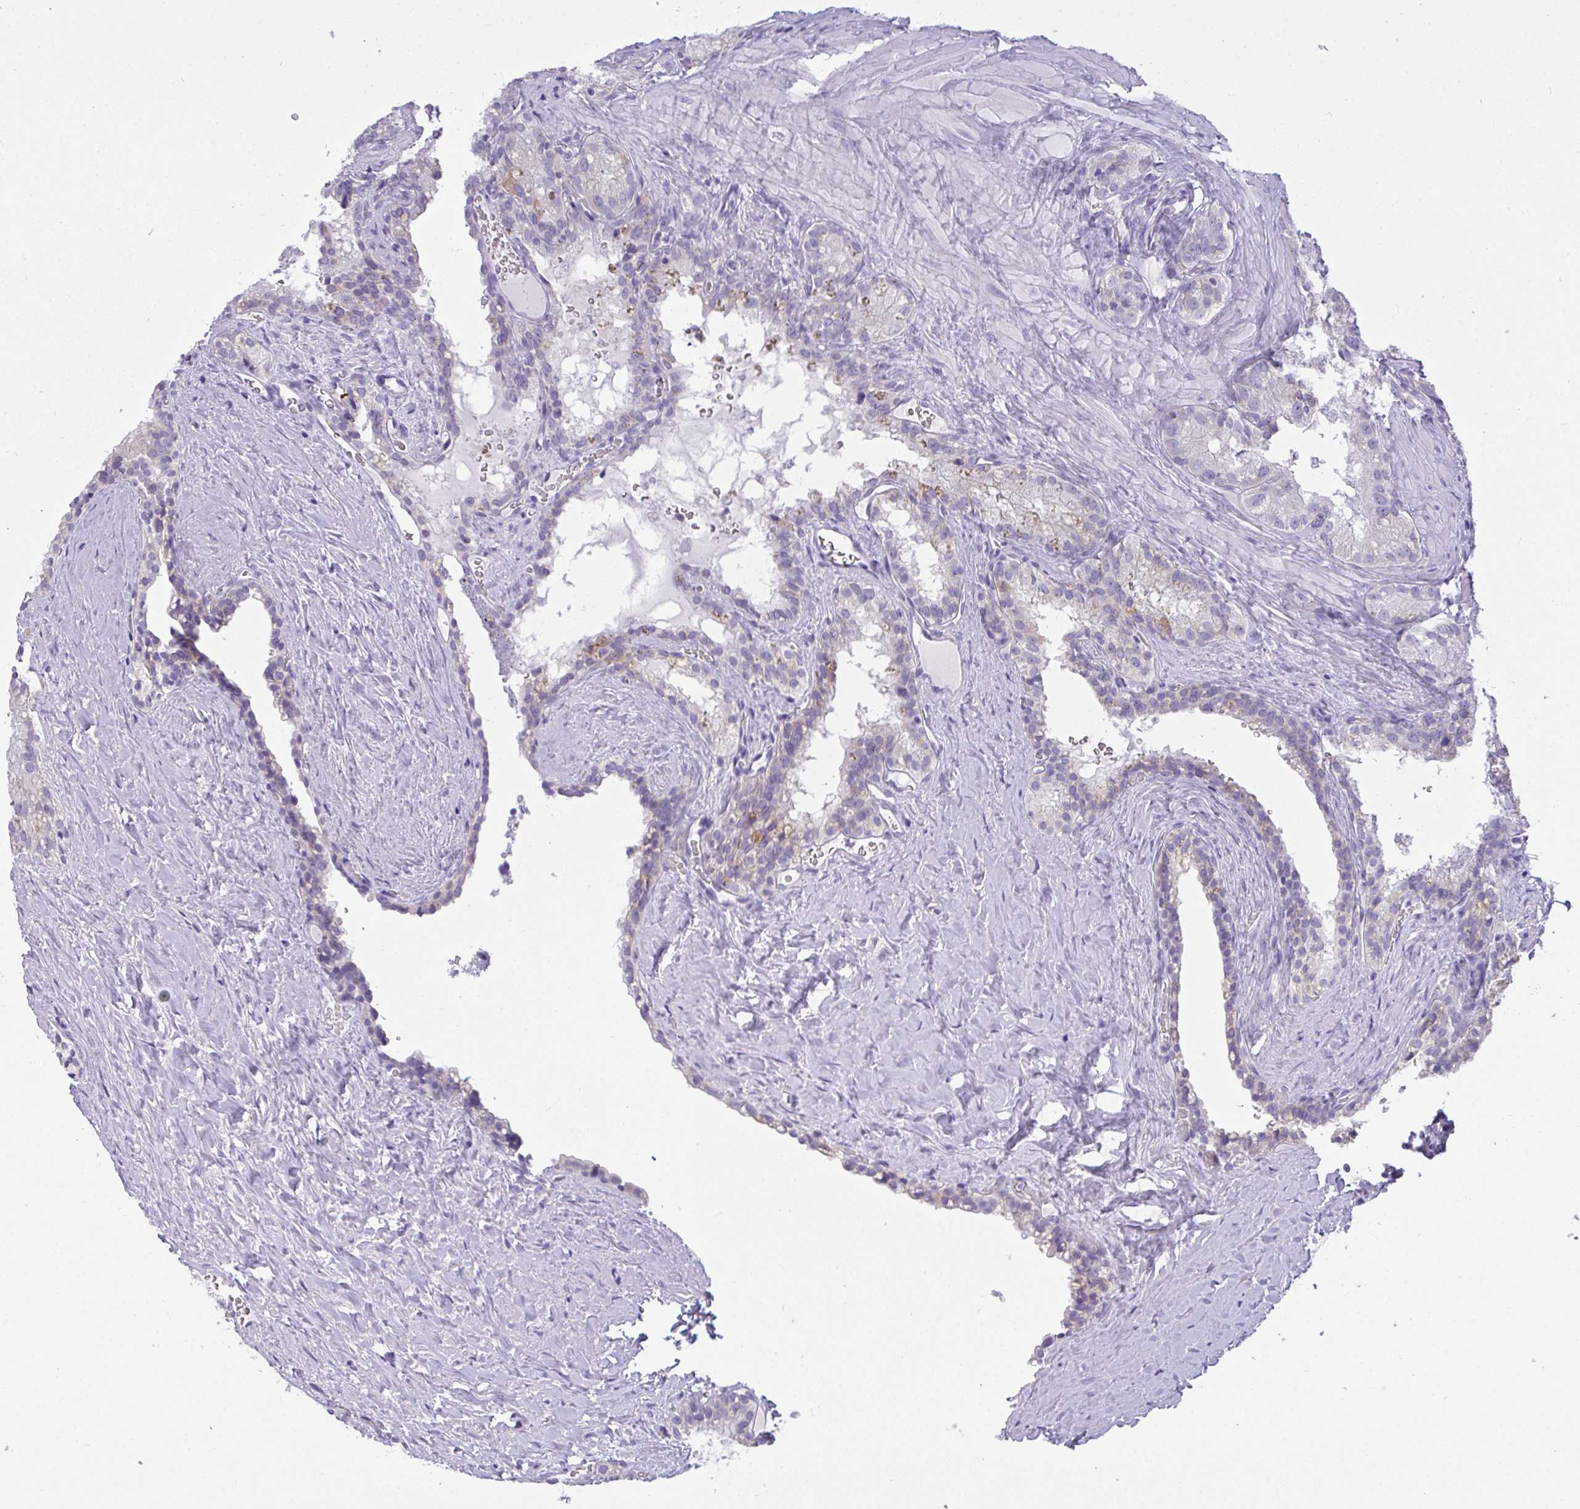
{"staining": {"intensity": "negative", "quantity": "none", "location": "none"}, "tissue": "seminal vesicle", "cell_type": "Glandular cells", "image_type": "normal", "snomed": [{"axis": "morphology", "description": "Normal tissue, NOS"}, {"axis": "topography", "description": "Seminal veicle"}], "caption": "A high-resolution photomicrograph shows immunohistochemistry staining of normal seminal vesicle, which displays no significant positivity in glandular cells. Brightfield microscopy of immunohistochemistry stained with DAB (3,3'-diaminobenzidine) (brown) and hematoxylin (blue), captured at high magnification.", "gene": "GSDMB", "patient": {"sex": "male", "age": 47}}